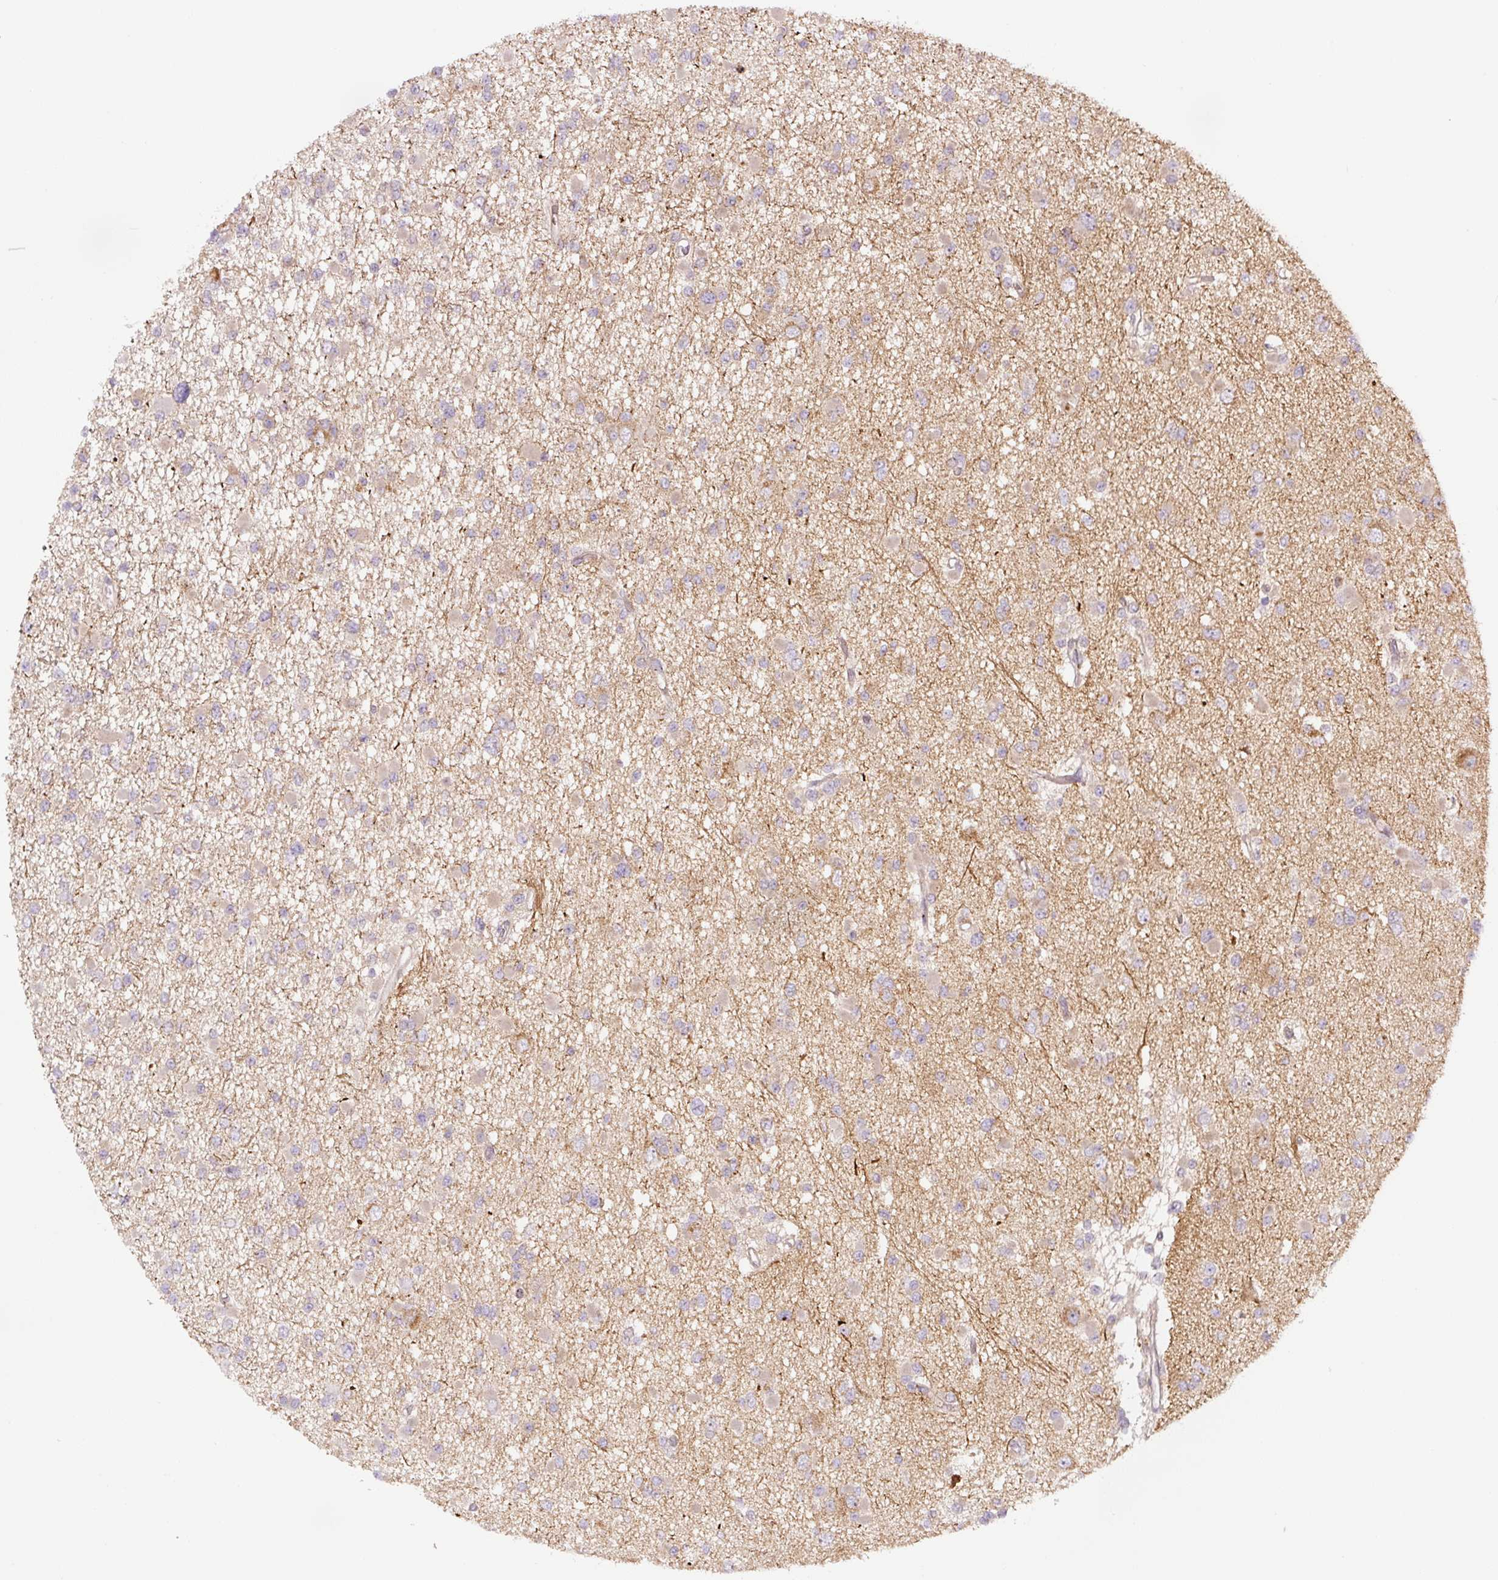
{"staining": {"intensity": "negative", "quantity": "none", "location": "none"}, "tissue": "glioma", "cell_type": "Tumor cells", "image_type": "cancer", "snomed": [{"axis": "morphology", "description": "Glioma, malignant, Low grade"}, {"axis": "topography", "description": "Brain"}], "caption": "Human glioma stained for a protein using immunohistochemistry (IHC) displays no positivity in tumor cells.", "gene": "ZSWIM7", "patient": {"sex": "female", "age": 22}}